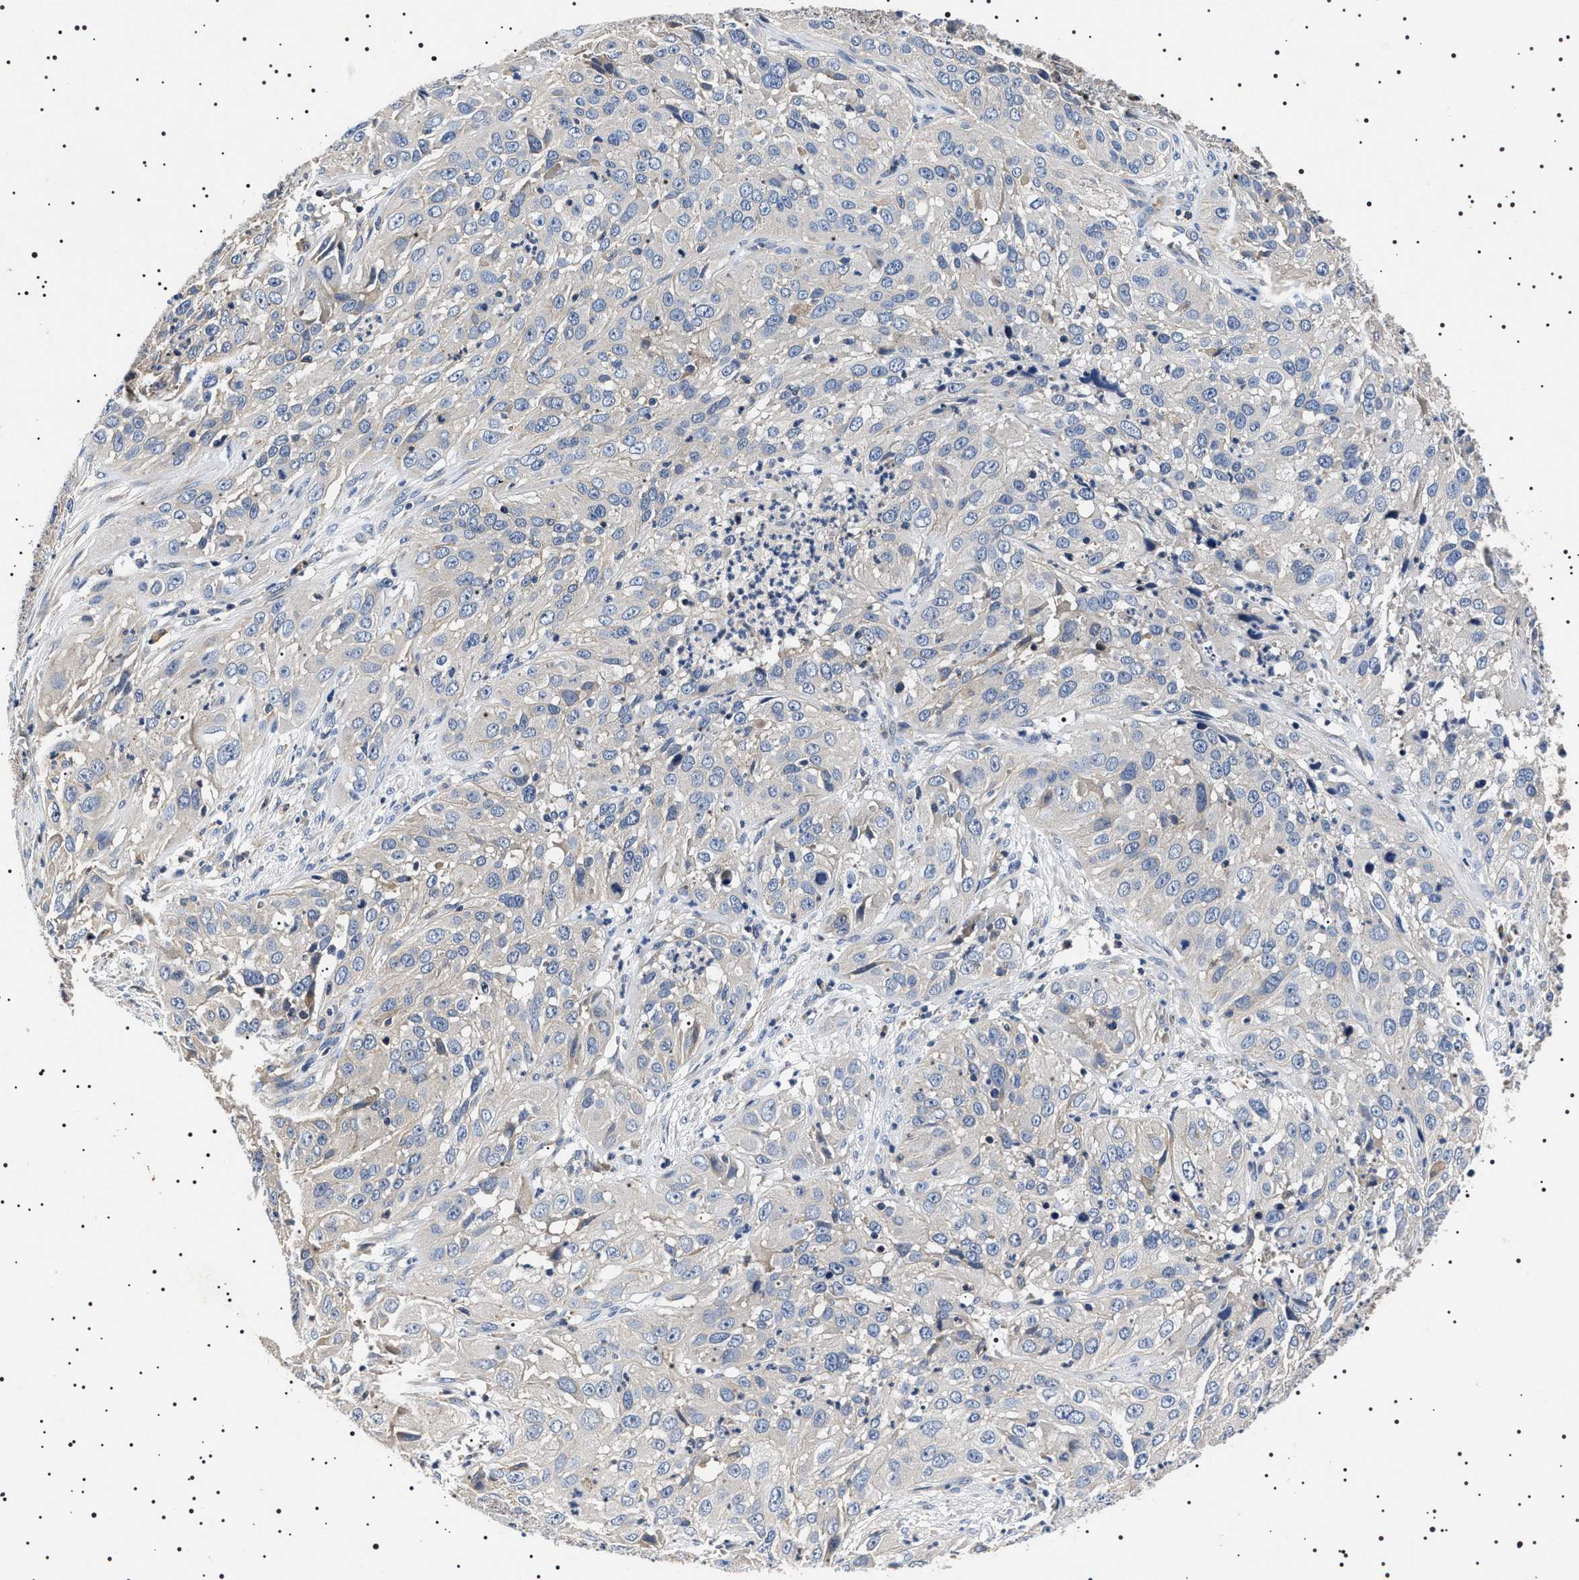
{"staining": {"intensity": "negative", "quantity": "none", "location": "none"}, "tissue": "cervical cancer", "cell_type": "Tumor cells", "image_type": "cancer", "snomed": [{"axis": "morphology", "description": "Squamous cell carcinoma, NOS"}, {"axis": "topography", "description": "Cervix"}], "caption": "Tumor cells show no significant protein staining in cervical squamous cell carcinoma.", "gene": "SLC4A7", "patient": {"sex": "female", "age": 32}}